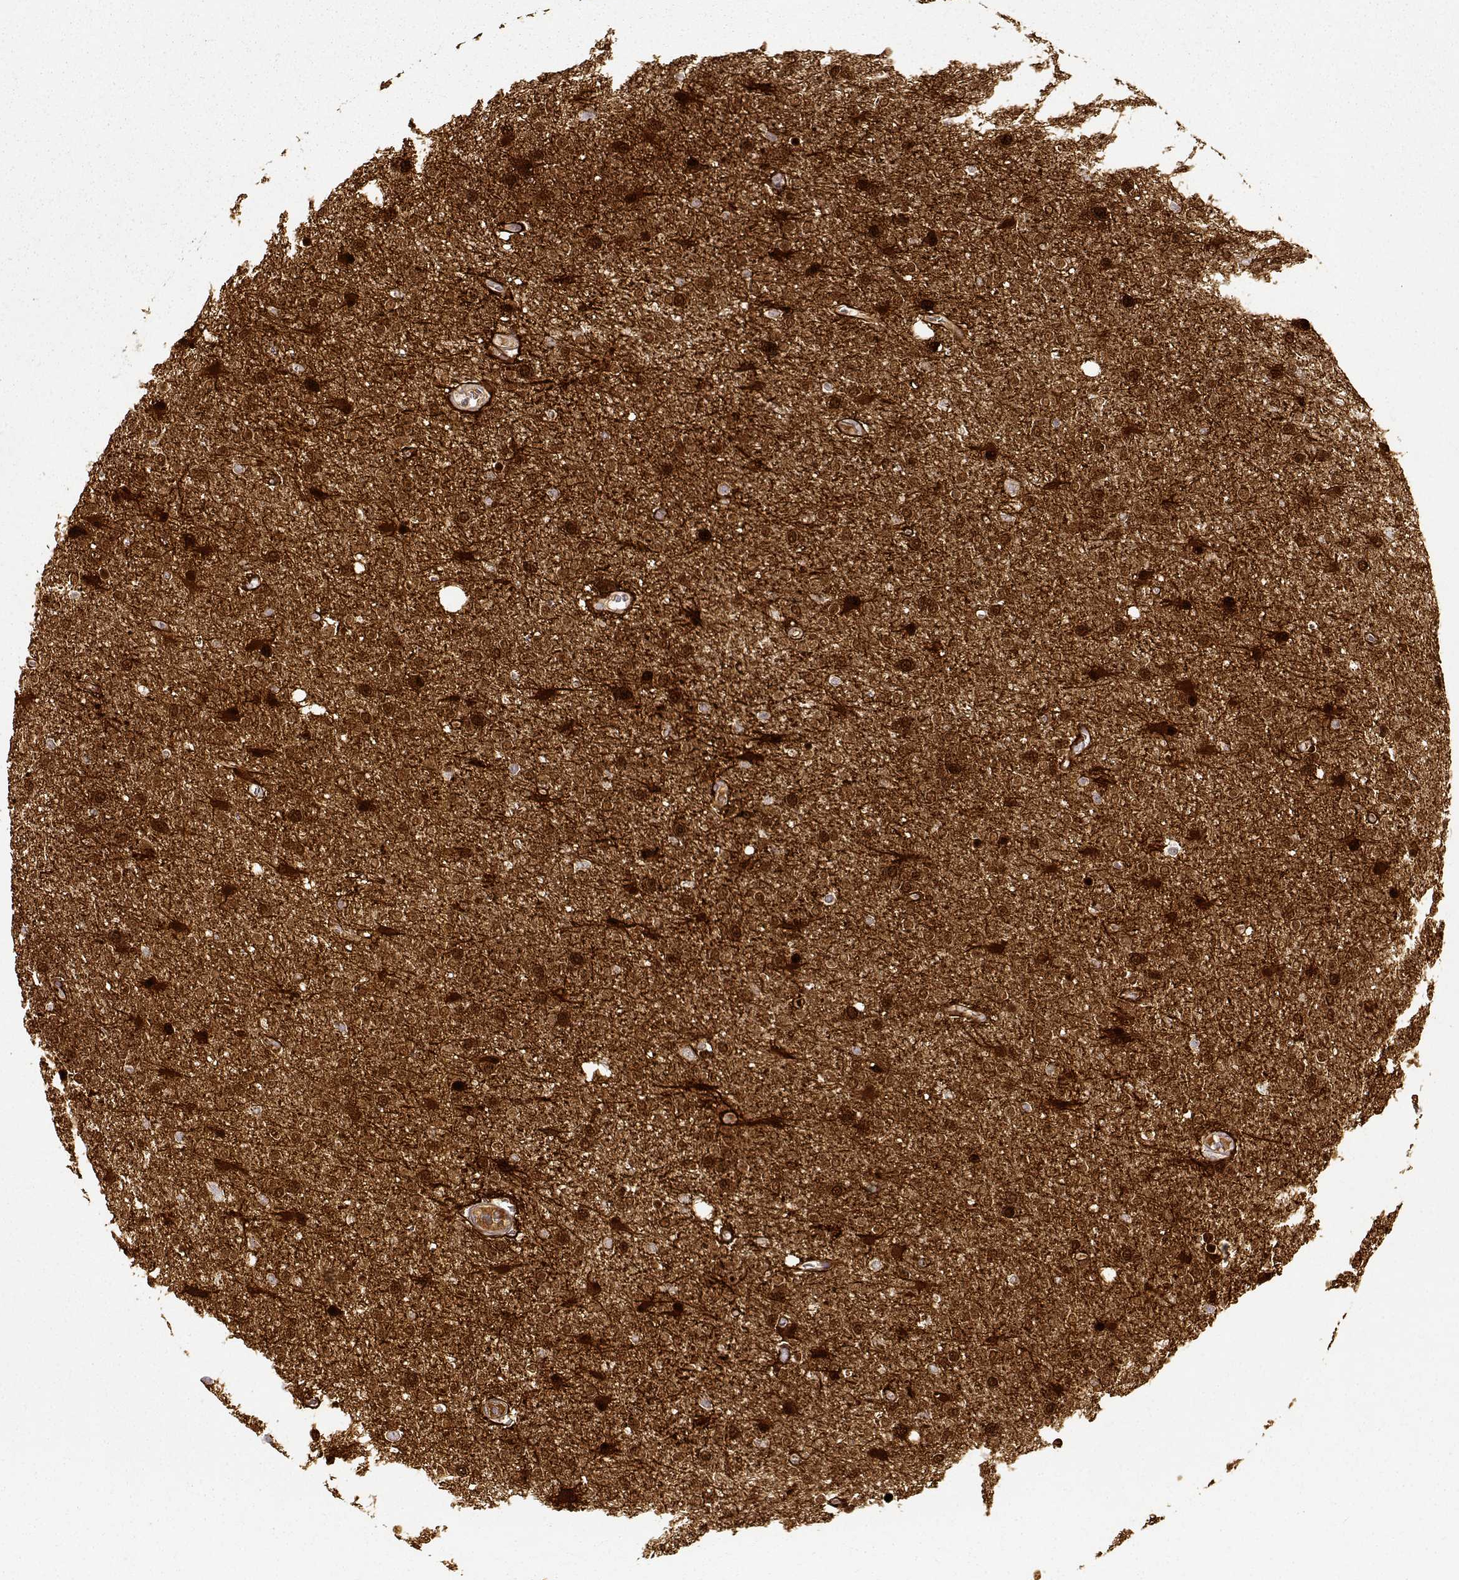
{"staining": {"intensity": "strong", "quantity": "<25%", "location": "nuclear"}, "tissue": "glioma", "cell_type": "Tumor cells", "image_type": "cancer", "snomed": [{"axis": "morphology", "description": "Glioma, malignant, High grade"}, {"axis": "topography", "description": "Cerebral cortex"}], "caption": "Glioma stained with a brown dye demonstrates strong nuclear positive staining in about <25% of tumor cells.", "gene": "S100B", "patient": {"sex": "male", "age": 70}}